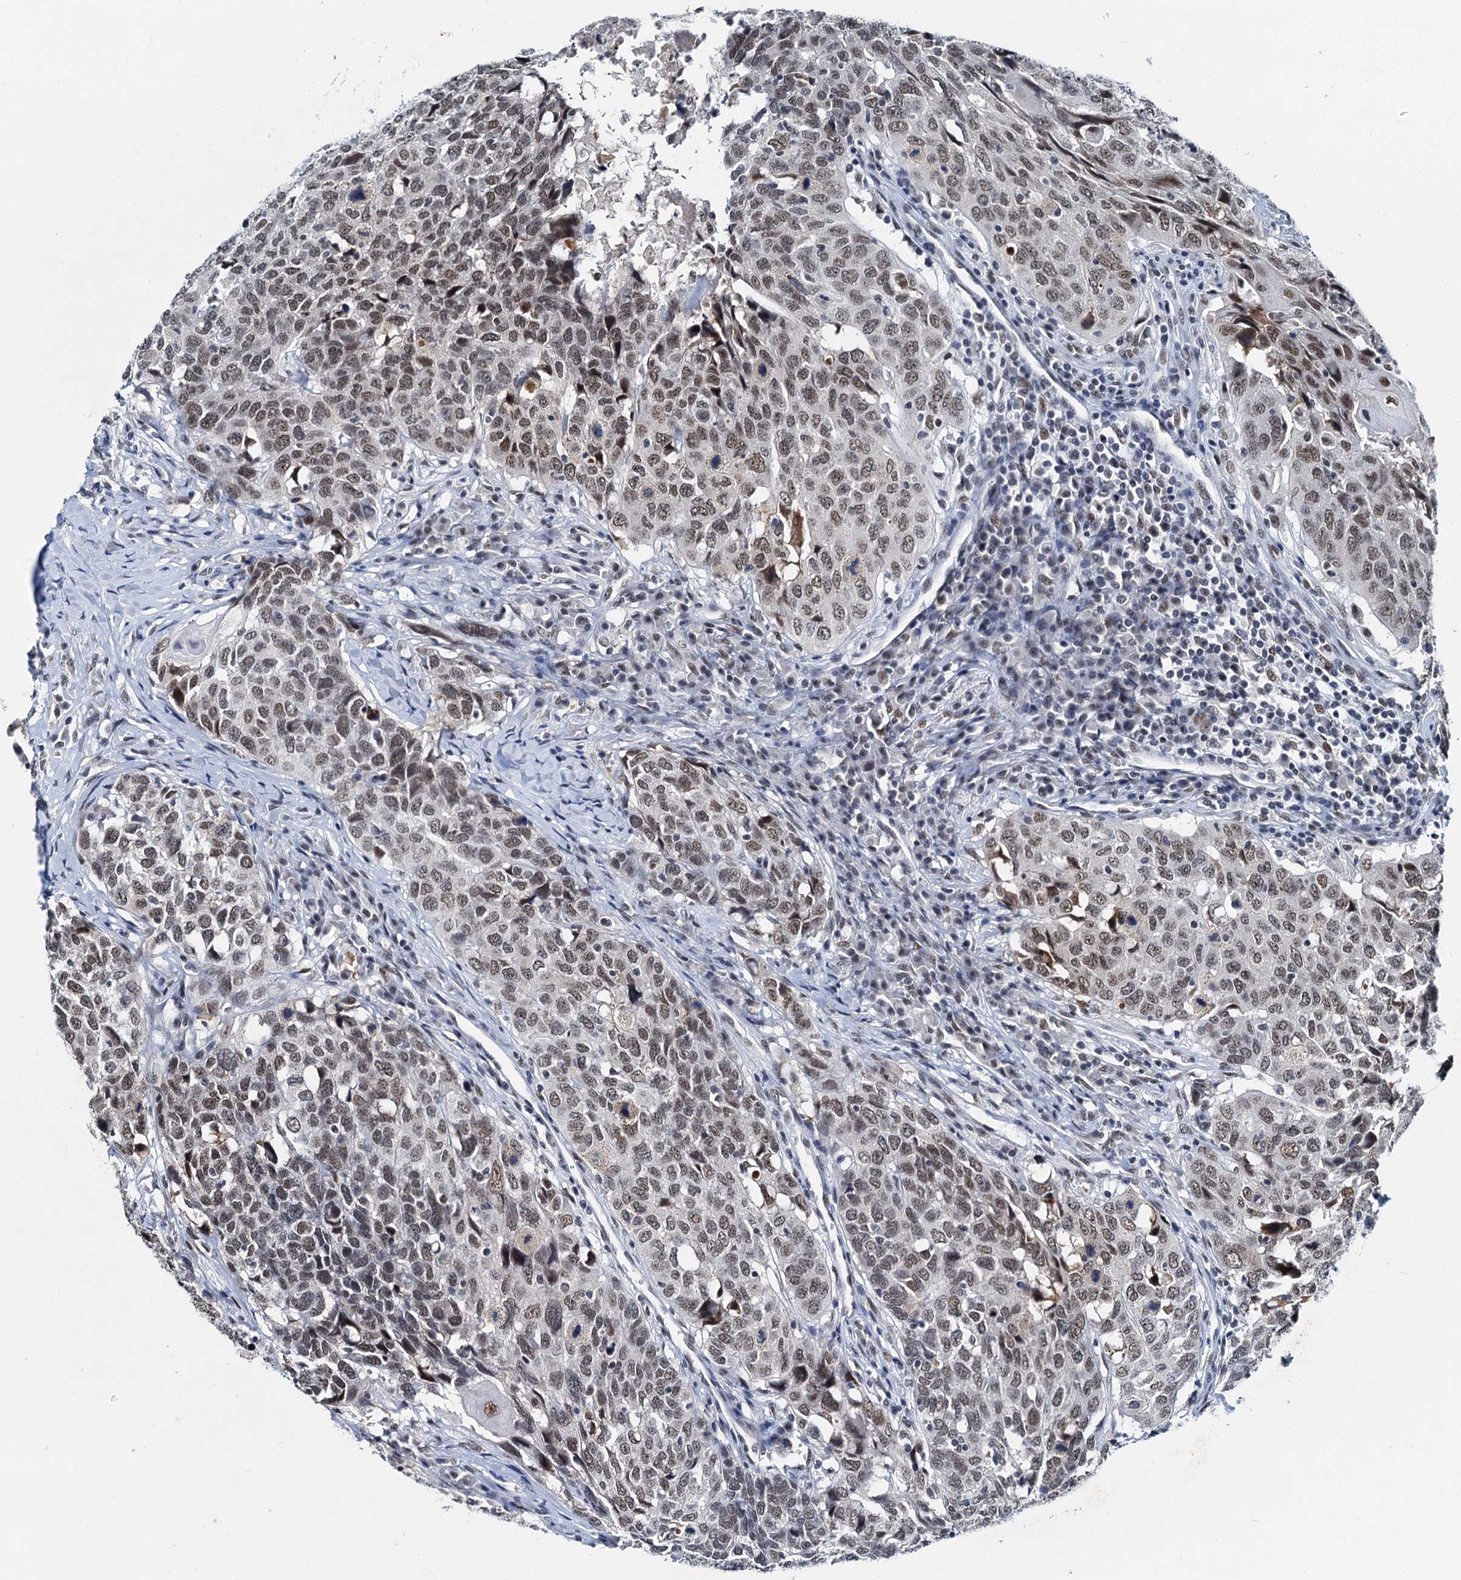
{"staining": {"intensity": "moderate", "quantity": ">75%", "location": "nuclear"}, "tissue": "head and neck cancer", "cell_type": "Tumor cells", "image_type": "cancer", "snomed": [{"axis": "morphology", "description": "Squamous cell carcinoma, NOS"}, {"axis": "topography", "description": "Head-Neck"}], "caption": "Head and neck cancer (squamous cell carcinoma) stained for a protein reveals moderate nuclear positivity in tumor cells.", "gene": "SNRPD1", "patient": {"sex": "male", "age": 66}}